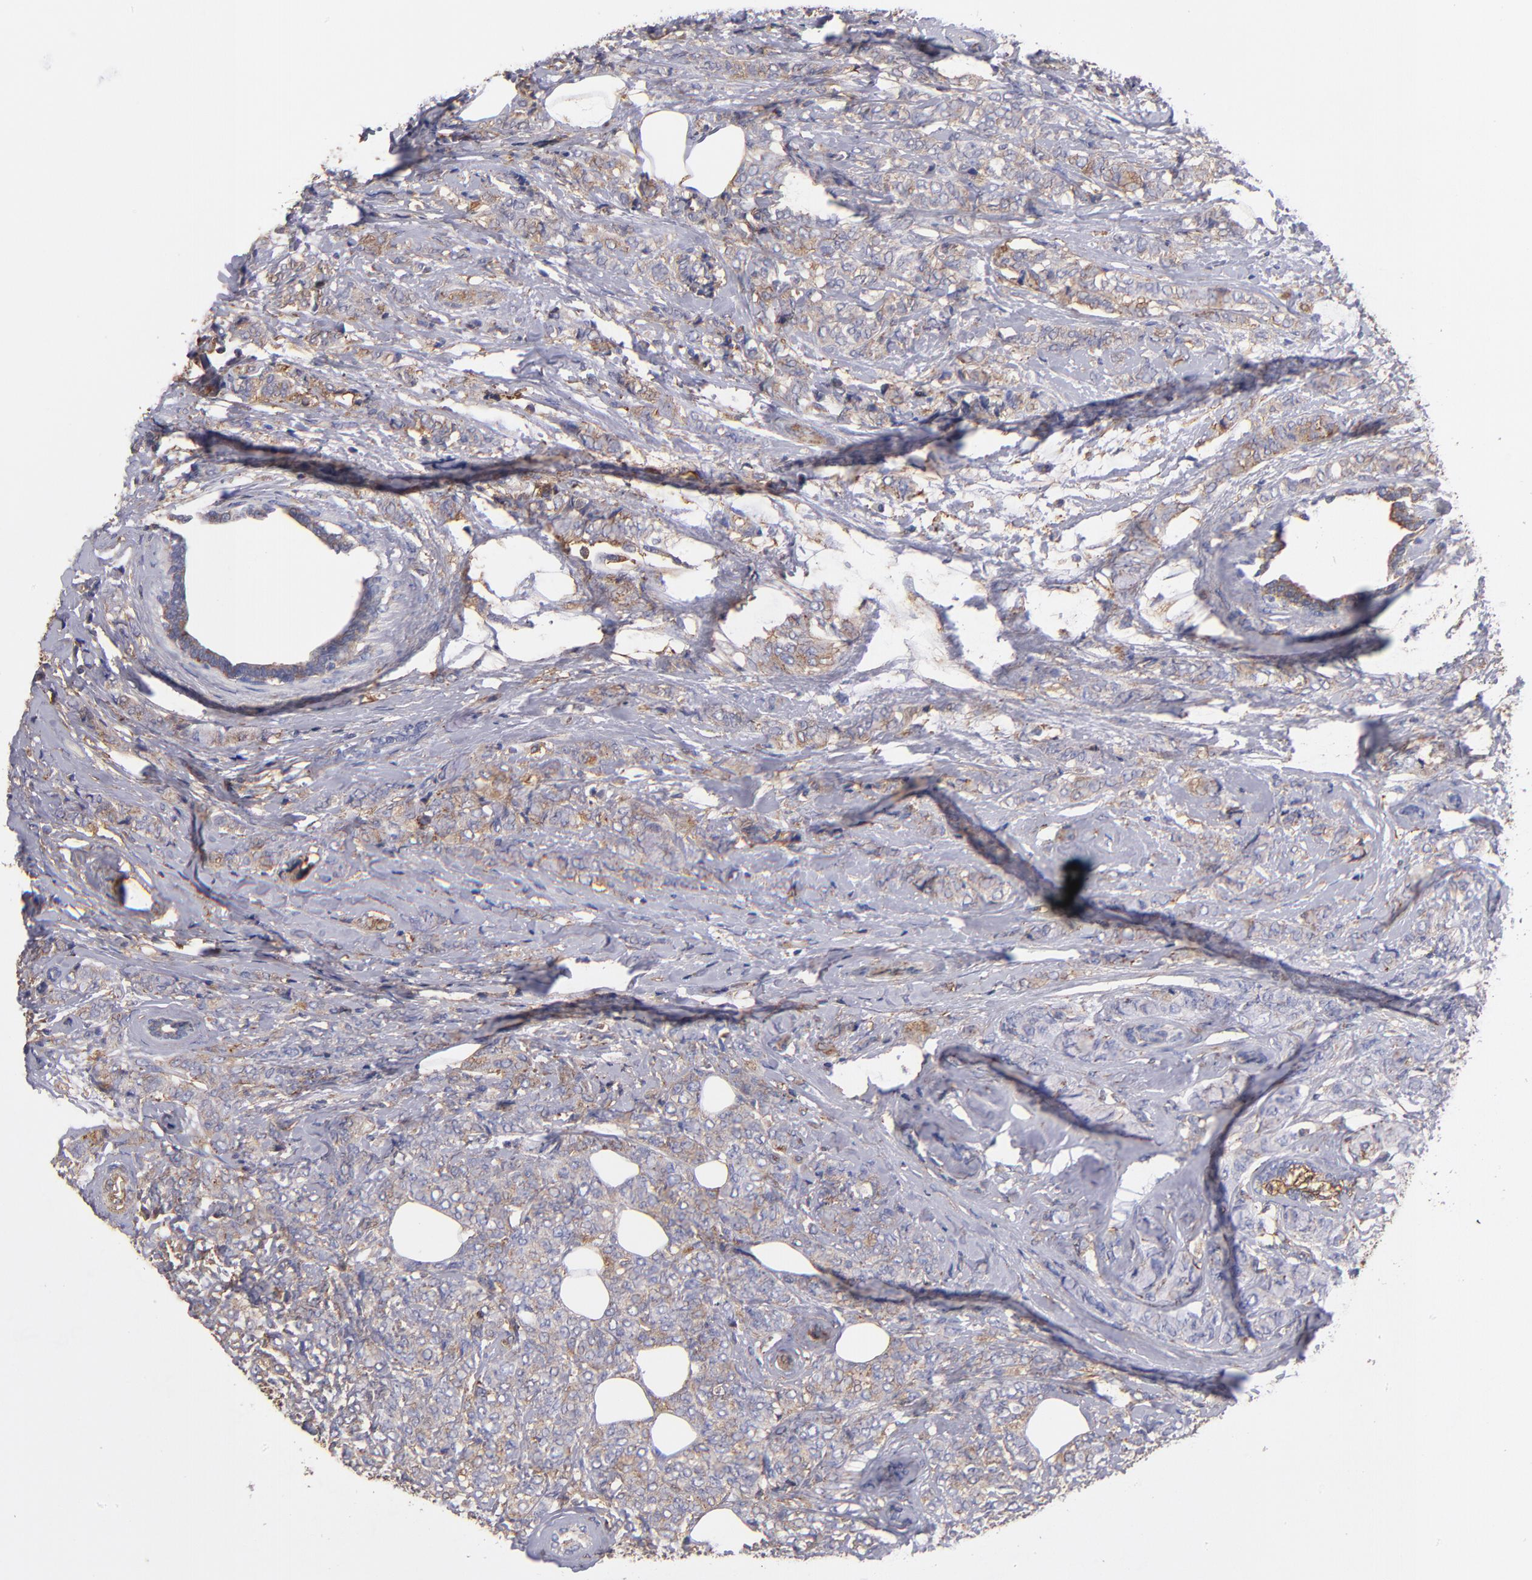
{"staining": {"intensity": "weak", "quantity": "<25%", "location": "cytoplasmic/membranous"}, "tissue": "breast cancer", "cell_type": "Tumor cells", "image_type": "cancer", "snomed": [{"axis": "morphology", "description": "Lobular carcinoma"}, {"axis": "topography", "description": "Breast"}], "caption": "Breast lobular carcinoma was stained to show a protein in brown. There is no significant positivity in tumor cells.", "gene": "MVP", "patient": {"sex": "female", "age": 60}}